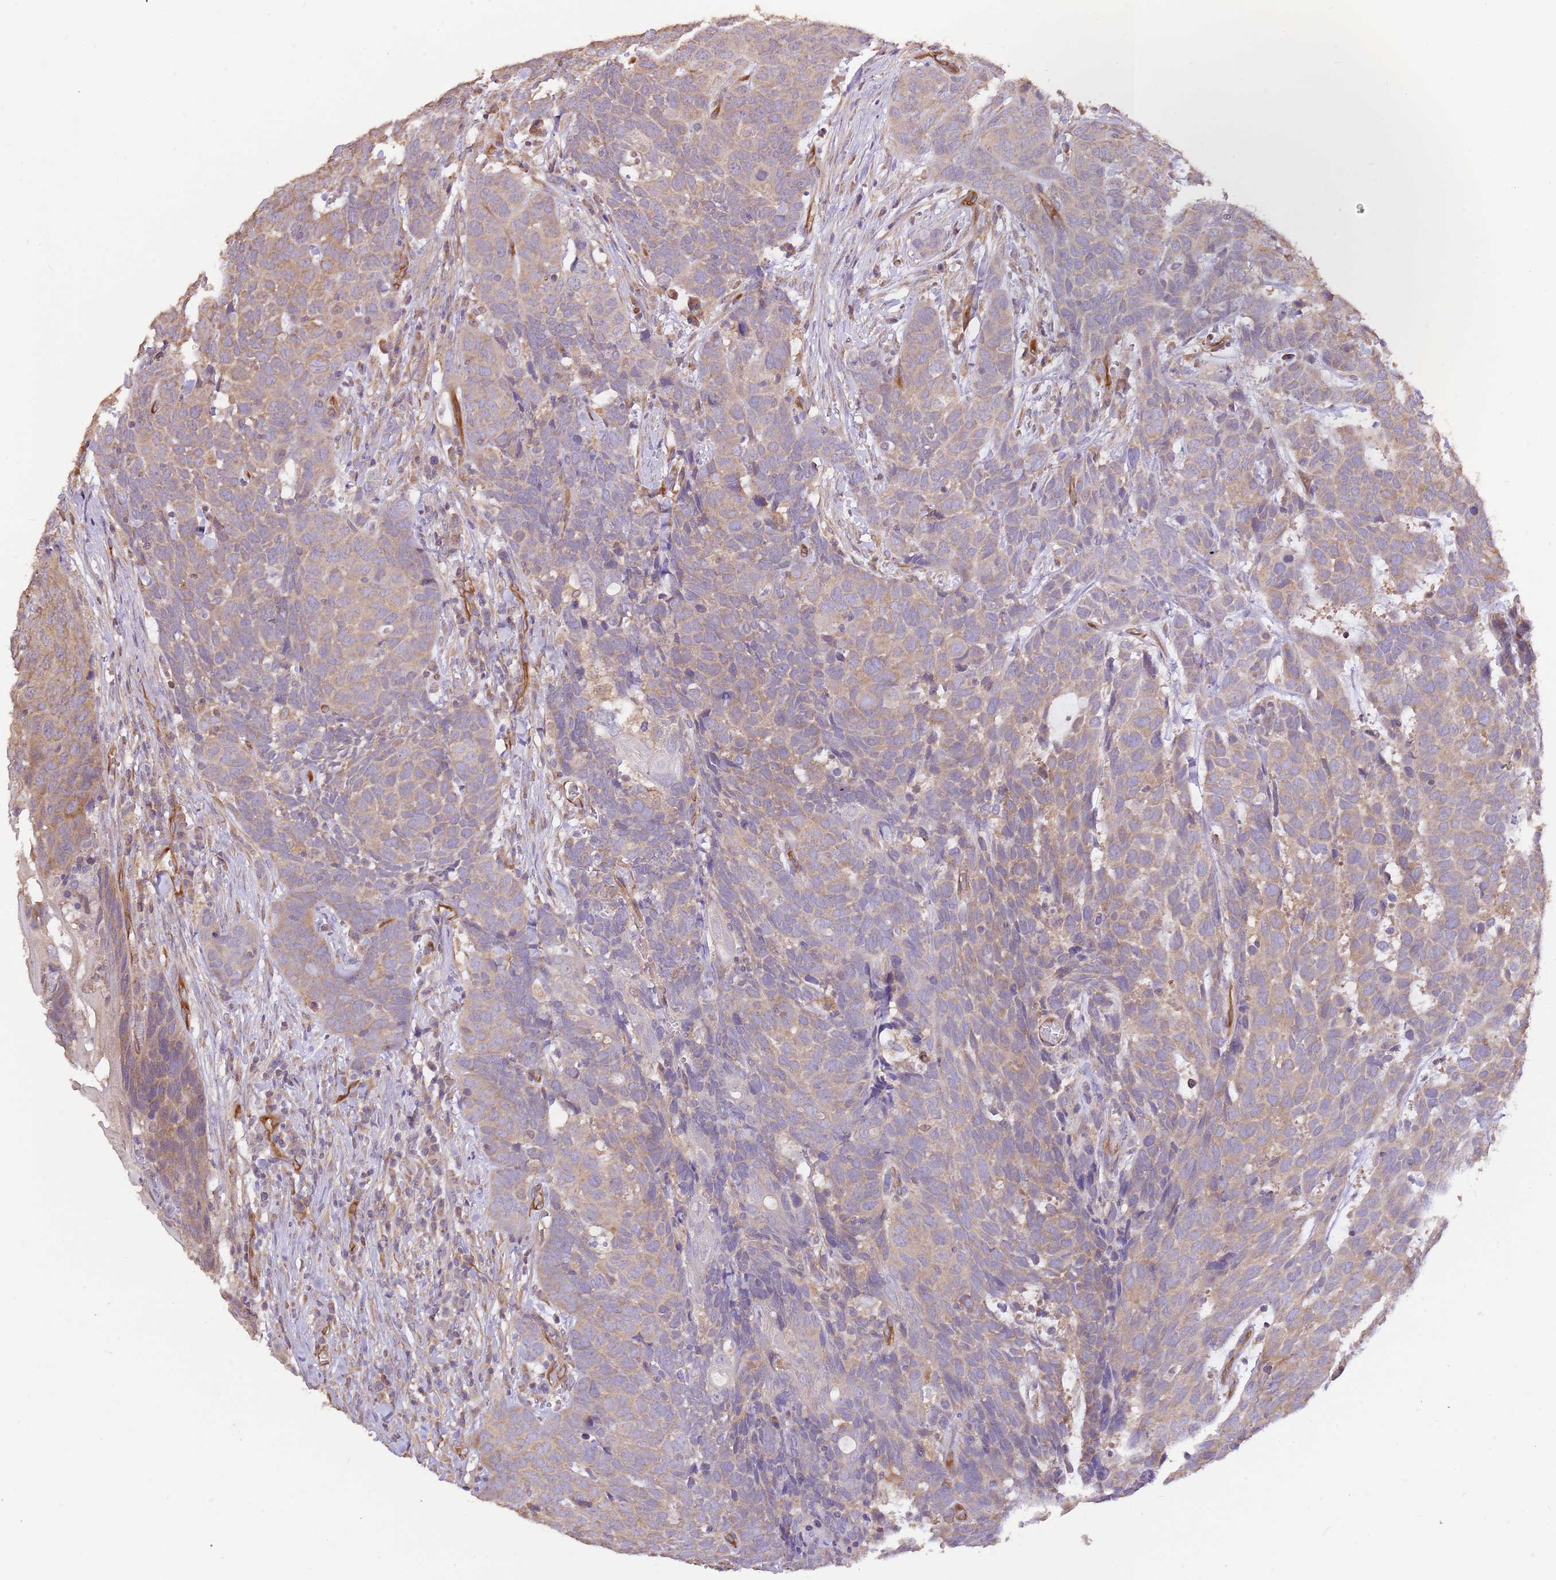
{"staining": {"intensity": "moderate", "quantity": ">75%", "location": "cytoplasmic/membranous"}, "tissue": "head and neck cancer", "cell_type": "Tumor cells", "image_type": "cancer", "snomed": [{"axis": "morphology", "description": "Squamous cell carcinoma, NOS"}, {"axis": "topography", "description": "Head-Neck"}], "caption": "Immunohistochemistry image of human head and neck cancer (squamous cell carcinoma) stained for a protein (brown), which displays medium levels of moderate cytoplasmic/membranous staining in approximately >75% of tumor cells.", "gene": "DOCK9", "patient": {"sex": "male", "age": 66}}